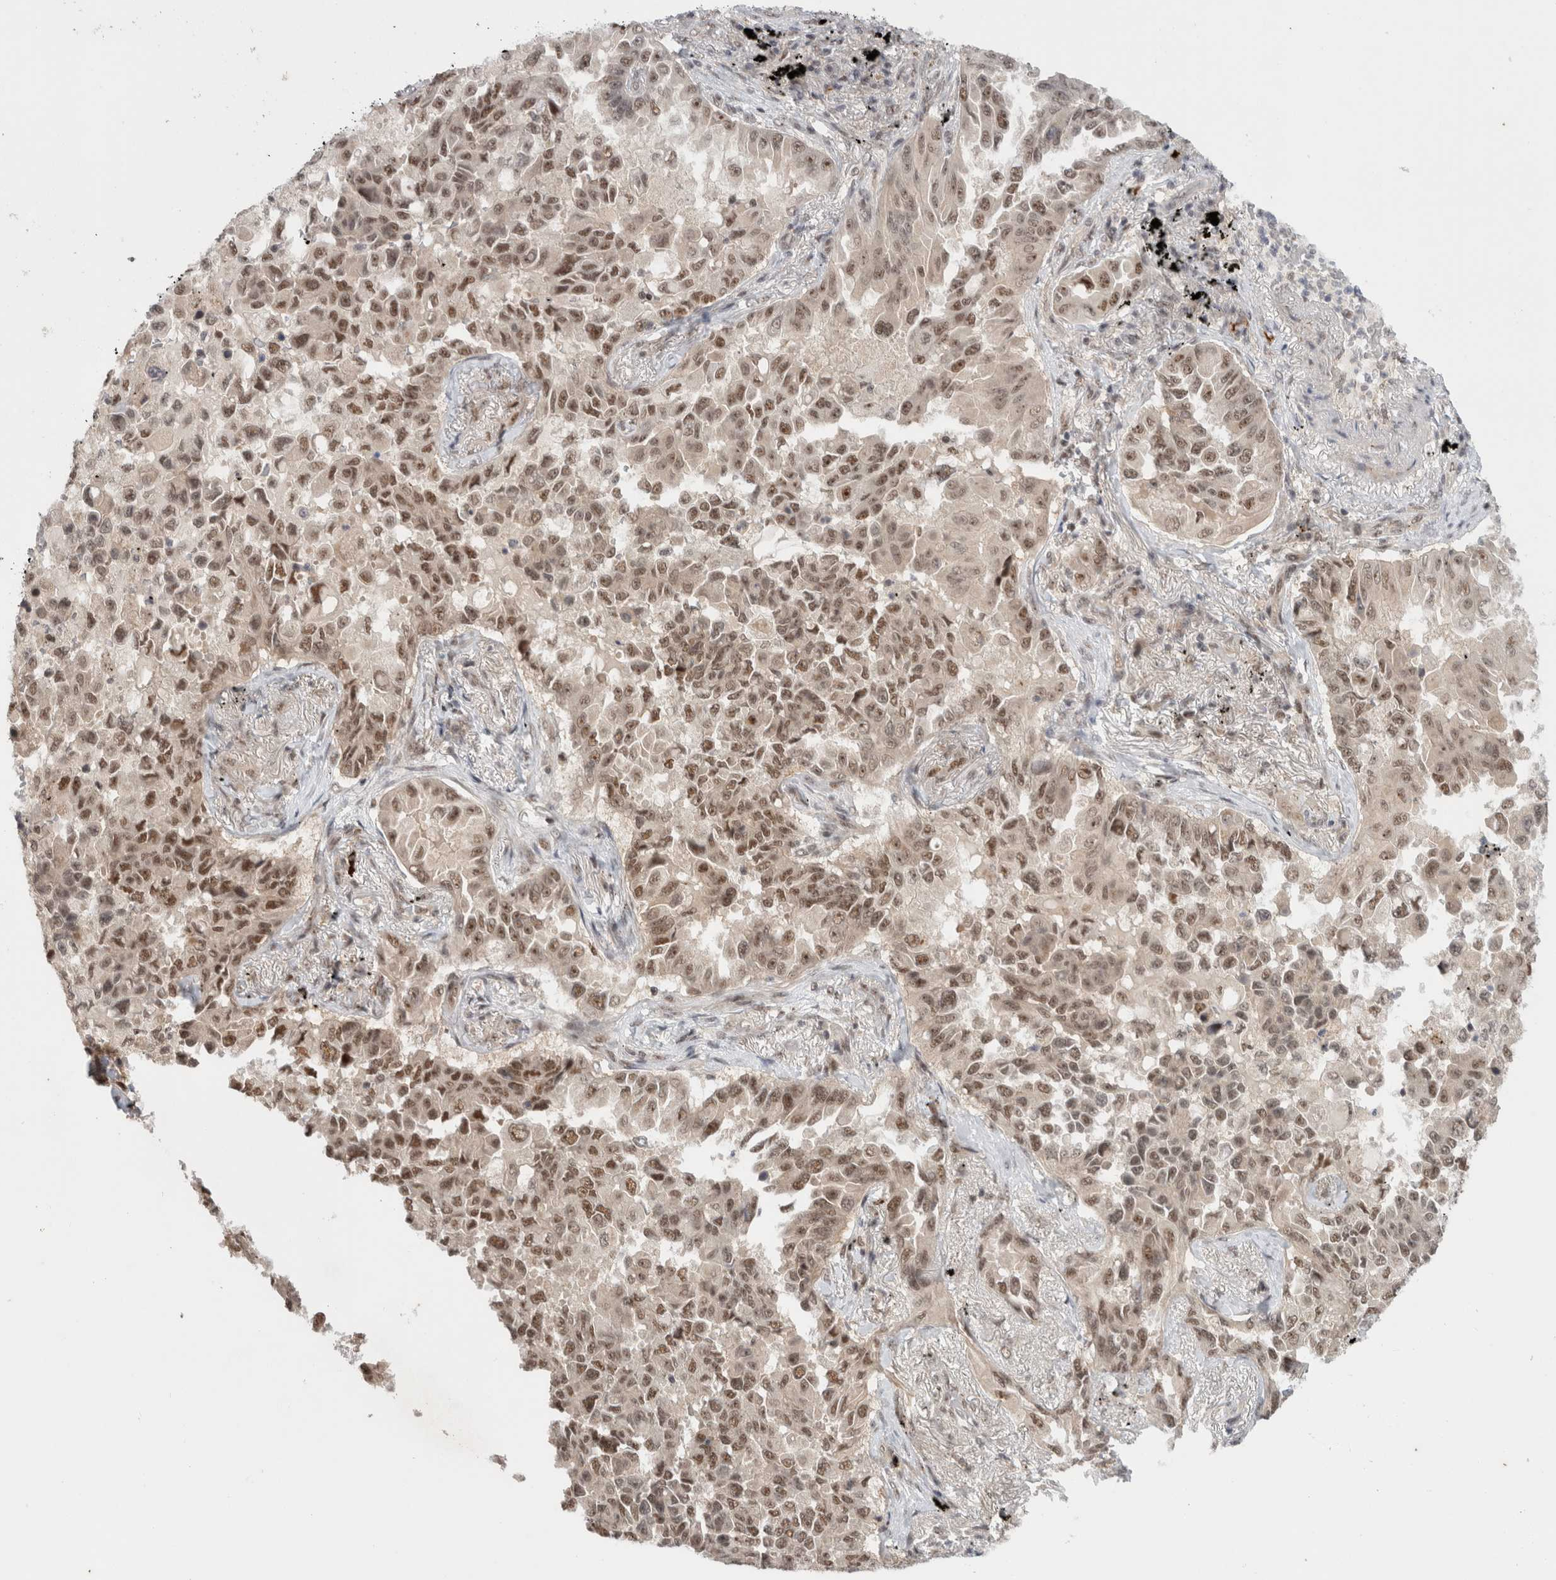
{"staining": {"intensity": "moderate", "quantity": ">75%", "location": "nuclear"}, "tissue": "lung cancer", "cell_type": "Tumor cells", "image_type": "cancer", "snomed": [{"axis": "morphology", "description": "Adenocarcinoma, NOS"}, {"axis": "topography", "description": "Lung"}], "caption": "The histopathology image shows a brown stain indicating the presence of a protein in the nuclear of tumor cells in lung cancer (adenocarcinoma). The protein of interest is shown in brown color, while the nuclei are stained blue.", "gene": "MPHOSPH6", "patient": {"sex": "female", "age": 67}}